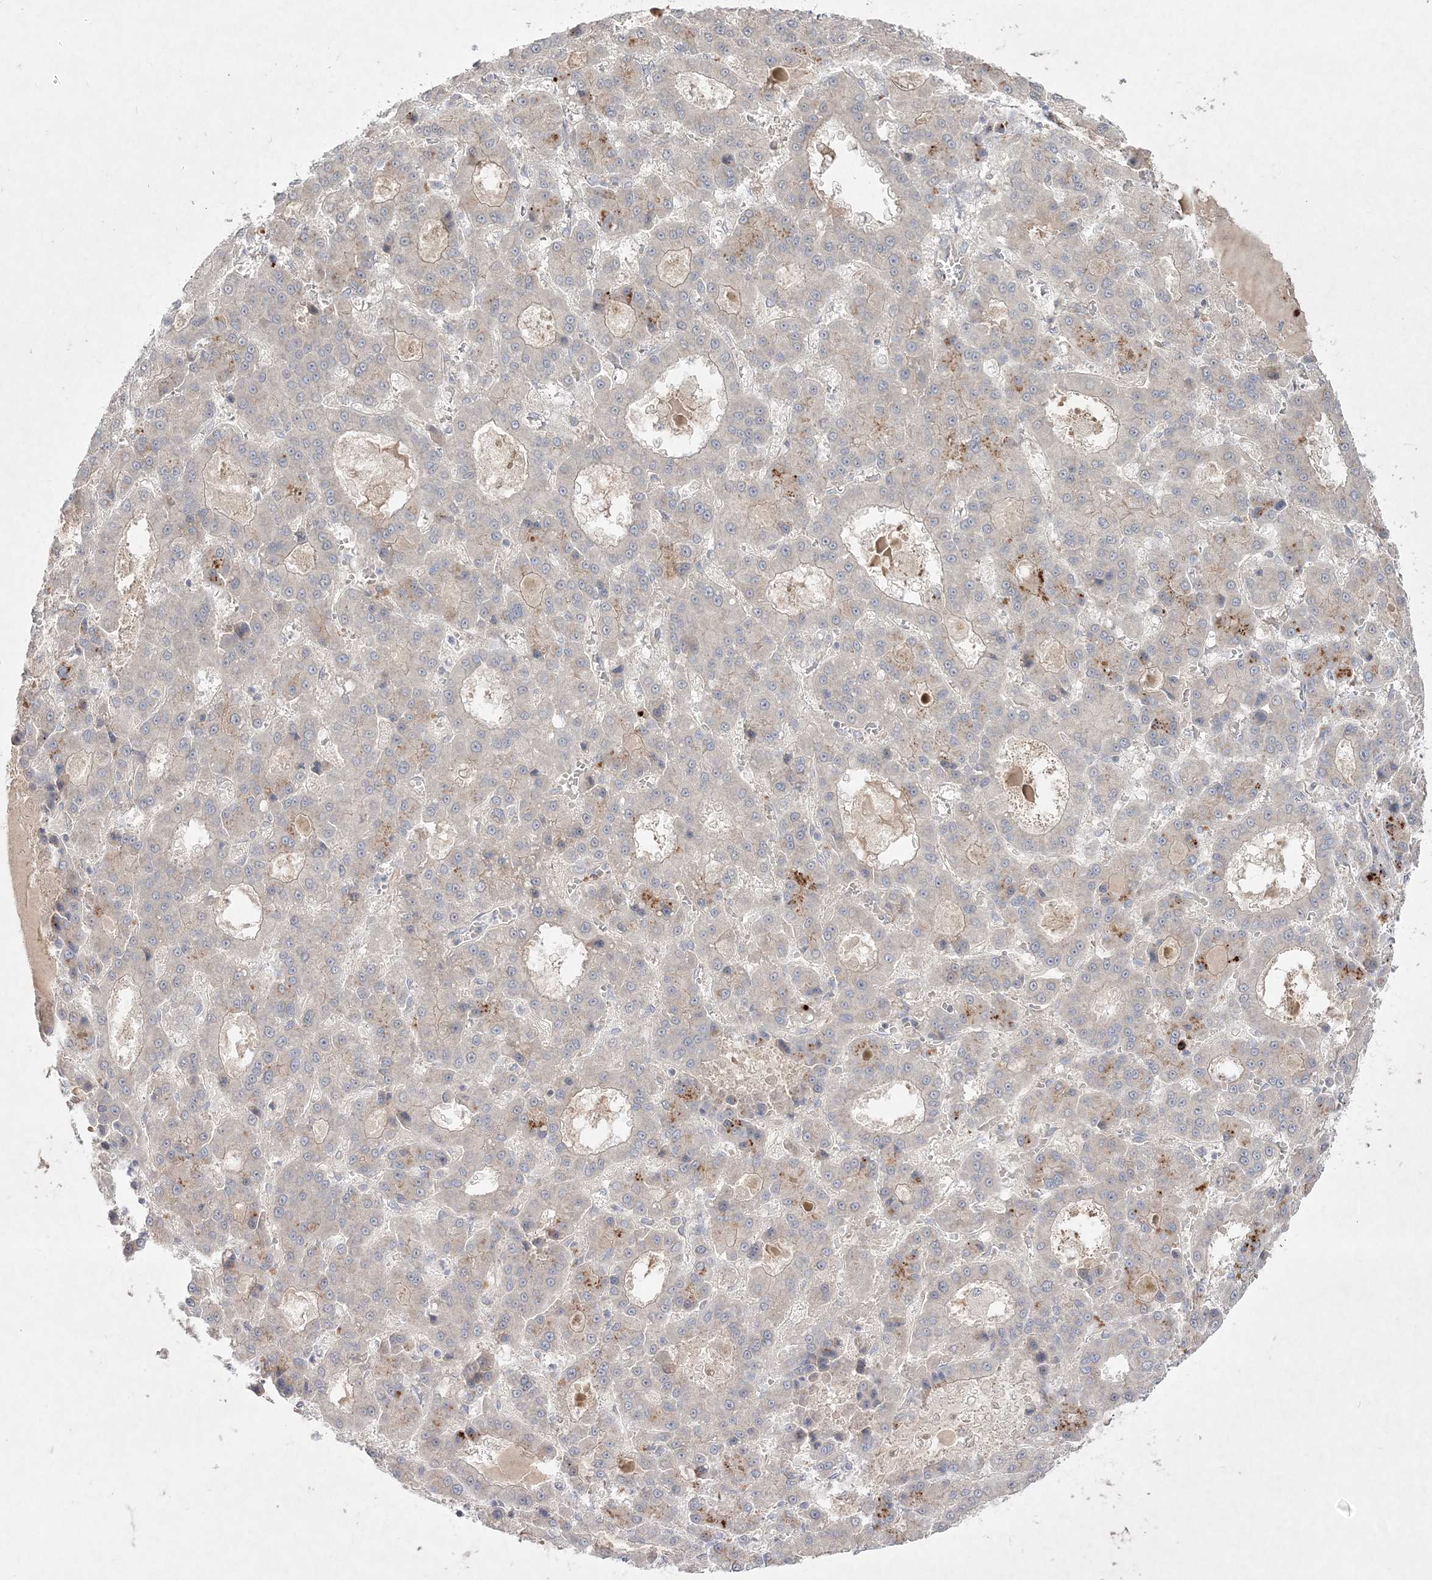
{"staining": {"intensity": "negative", "quantity": "none", "location": "none"}, "tissue": "liver cancer", "cell_type": "Tumor cells", "image_type": "cancer", "snomed": [{"axis": "morphology", "description": "Carcinoma, Hepatocellular, NOS"}, {"axis": "topography", "description": "Liver"}], "caption": "Immunohistochemistry (IHC) of hepatocellular carcinoma (liver) reveals no staining in tumor cells.", "gene": "CLNK", "patient": {"sex": "male", "age": 70}}